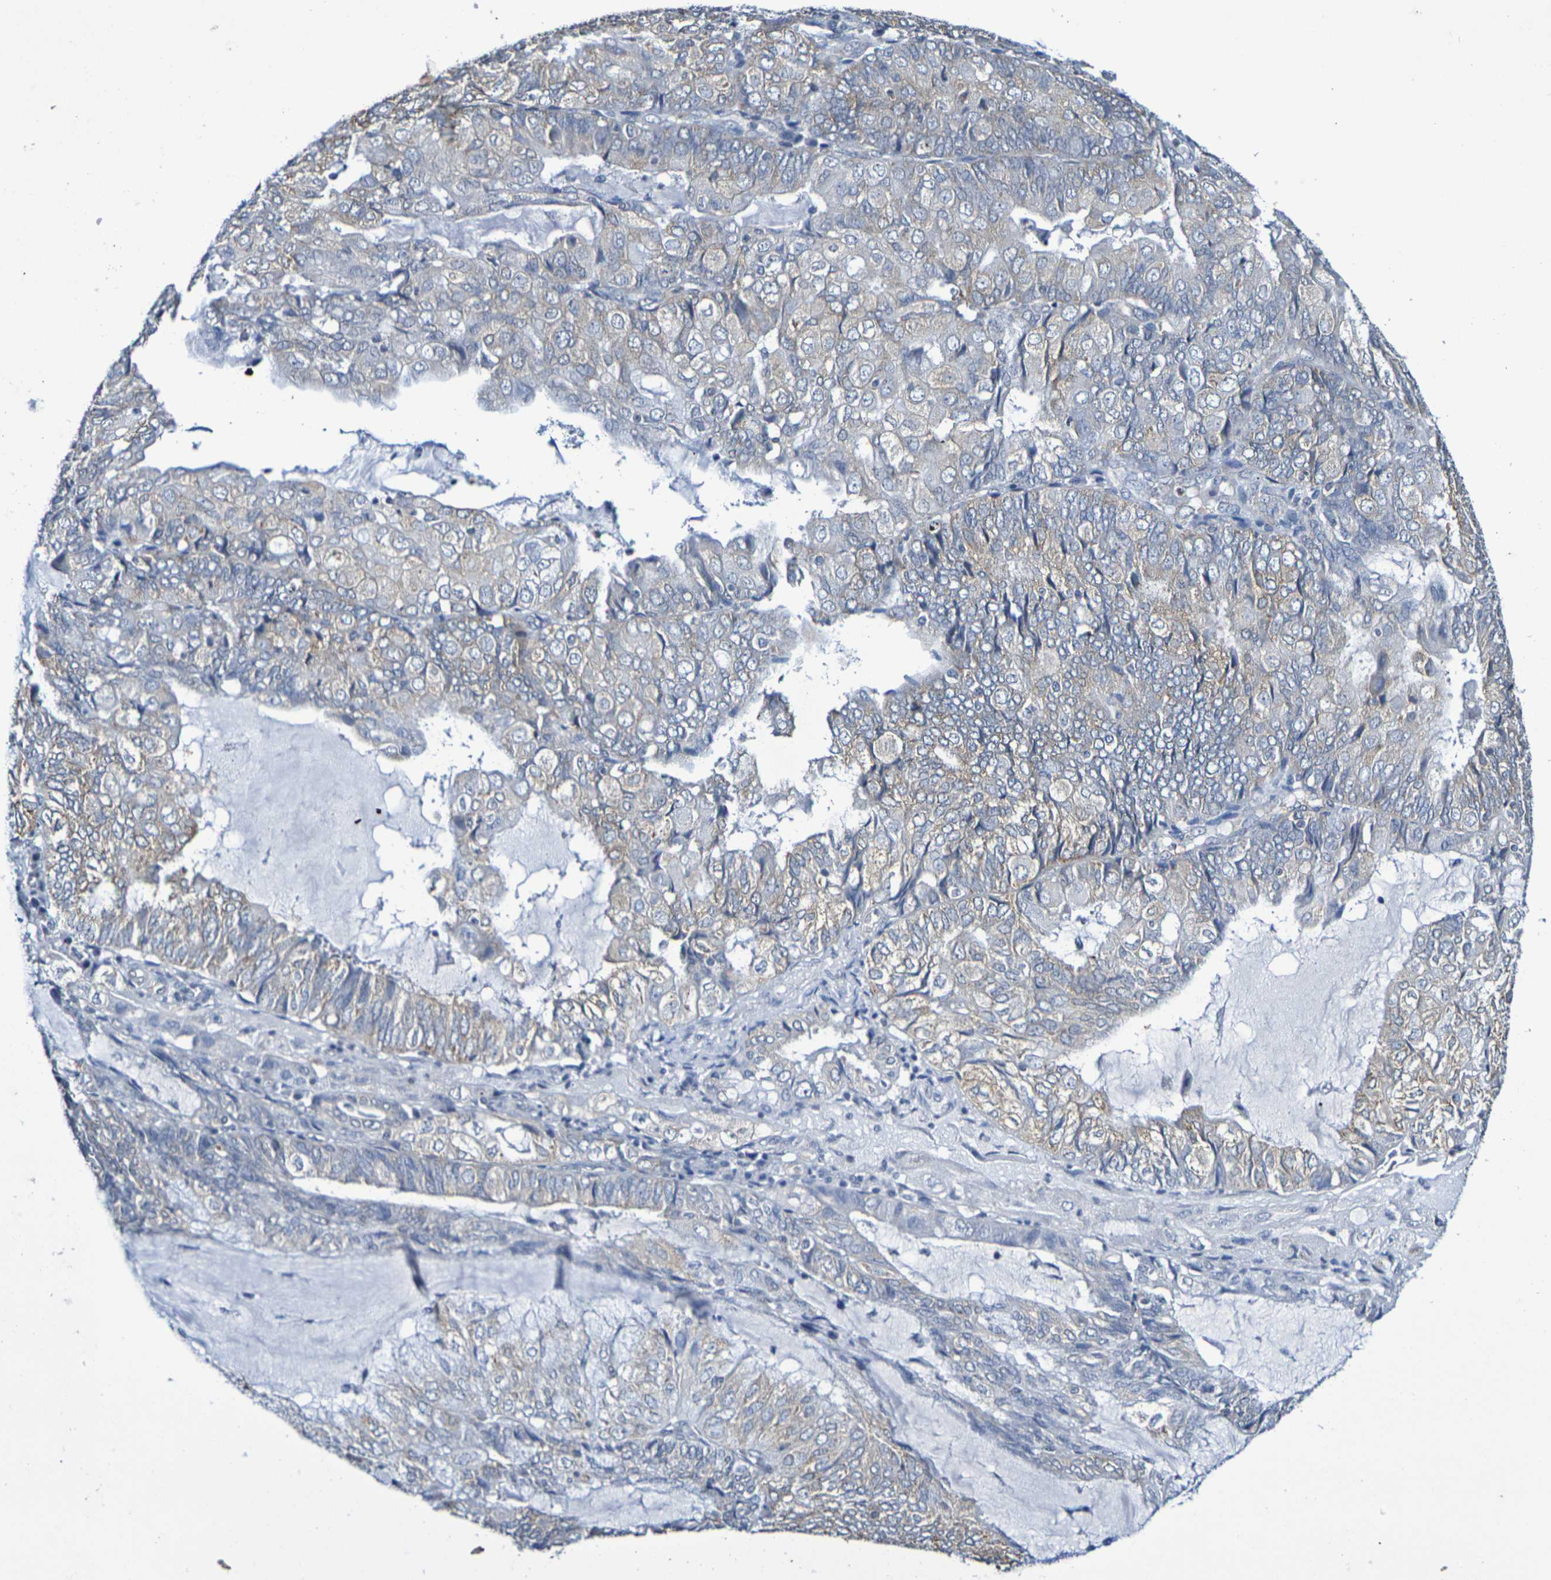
{"staining": {"intensity": "weak", "quantity": "25%-75%", "location": "cytoplasmic/membranous"}, "tissue": "endometrial cancer", "cell_type": "Tumor cells", "image_type": "cancer", "snomed": [{"axis": "morphology", "description": "Adenocarcinoma, NOS"}, {"axis": "topography", "description": "Endometrium"}], "caption": "Immunohistochemical staining of endometrial cancer displays low levels of weak cytoplasmic/membranous protein positivity in about 25%-75% of tumor cells. (Stains: DAB in brown, nuclei in blue, Microscopy: brightfield microscopy at high magnification).", "gene": "CHRNB1", "patient": {"sex": "female", "age": 81}}